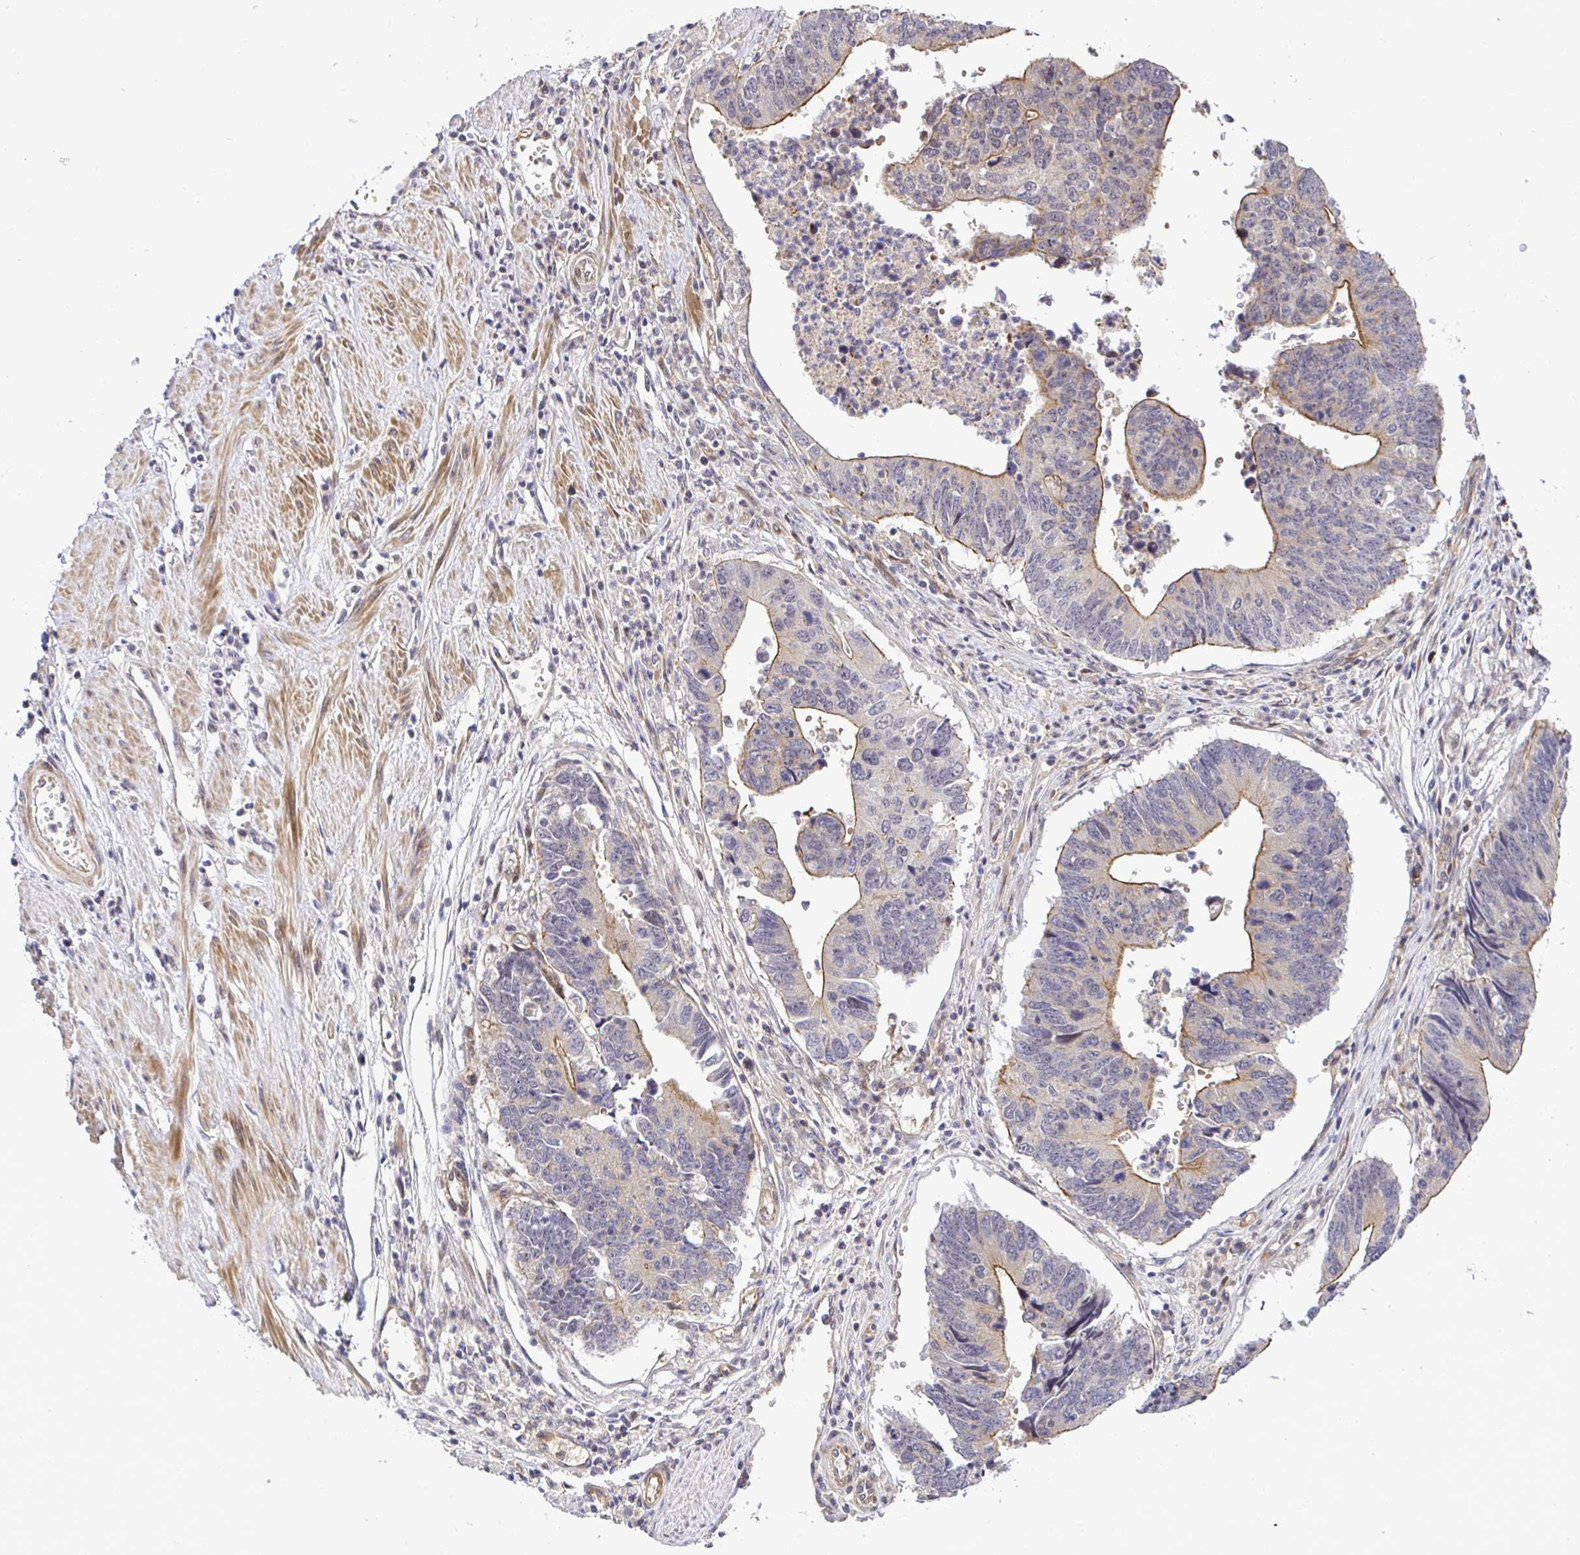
{"staining": {"intensity": "moderate", "quantity": "<25%", "location": "cytoplasmic/membranous"}, "tissue": "stomach cancer", "cell_type": "Tumor cells", "image_type": "cancer", "snomed": [{"axis": "morphology", "description": "Adenocarcinoma, NOS"}, {"axis": "topography", "description": "Stomach"}], "caption": "This is a micrograph of immunohistochemistry staining of stomach cancer, which shows moderate staining in the cytoplasmic/membranous of tumor cells.", "gene": "TRIM55", "patient": {"sex": "male", "age": 59}}